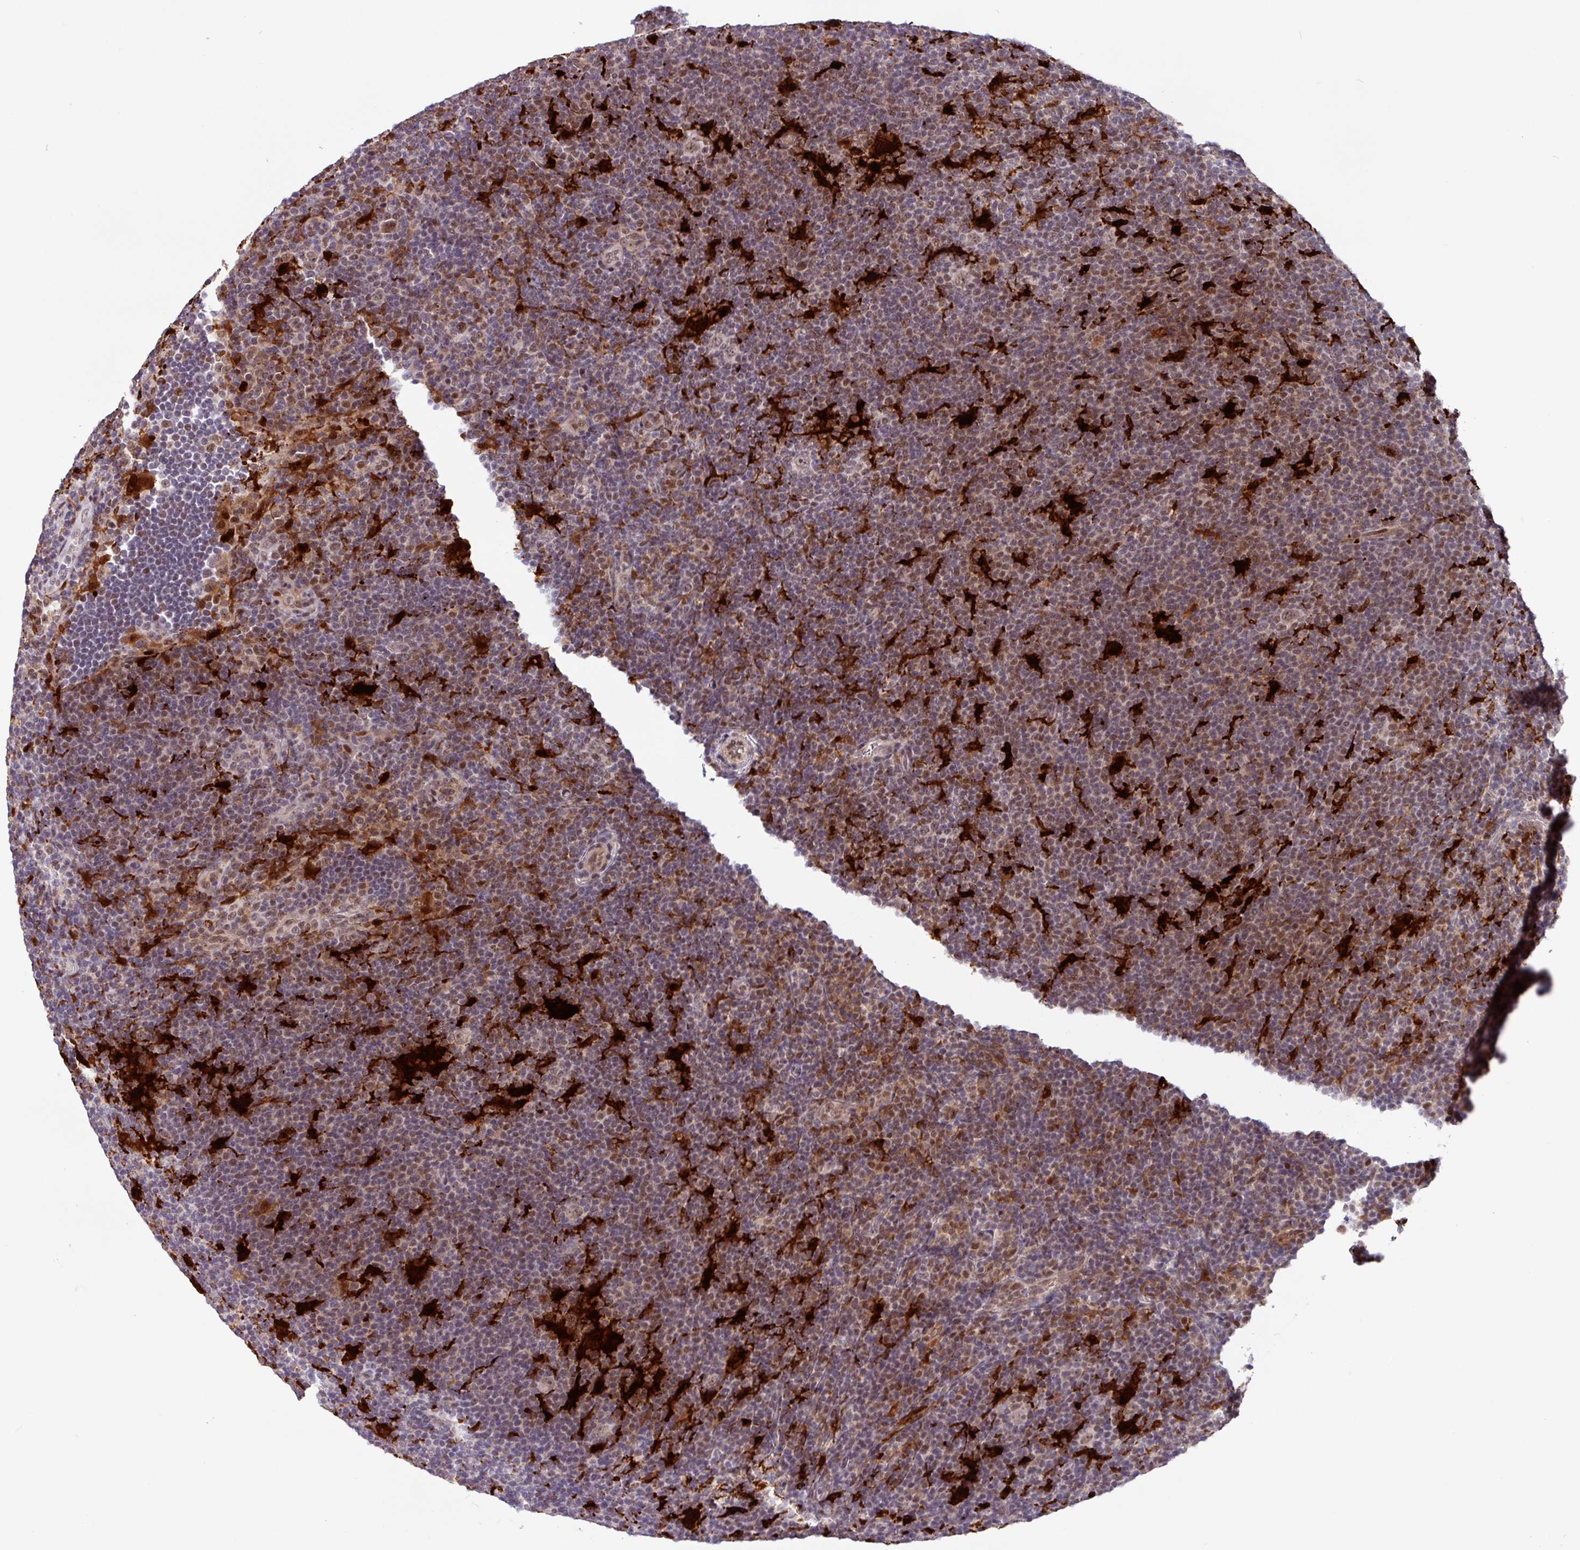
{"staining": {"intensity": "negative", "quantity": "none", "location": "none"}, "tissue": "lymphoma", "cell_type": "Tumor cells", "image_type": "cancer", "snomed": [{"axis": "morphology", "description": "Hodgkin's disease, NOS"}, {"axis": "topography", "description": "Lymph node"}], "caption": "Immunohistochemistry photomicrograph of neoplastic tissue: Hodgkin's disease stained with DAB demonstrates no significant protein staining in tumor cells.", "gene": "BRD3", "patient": {"sex": "female", "age": 57}}